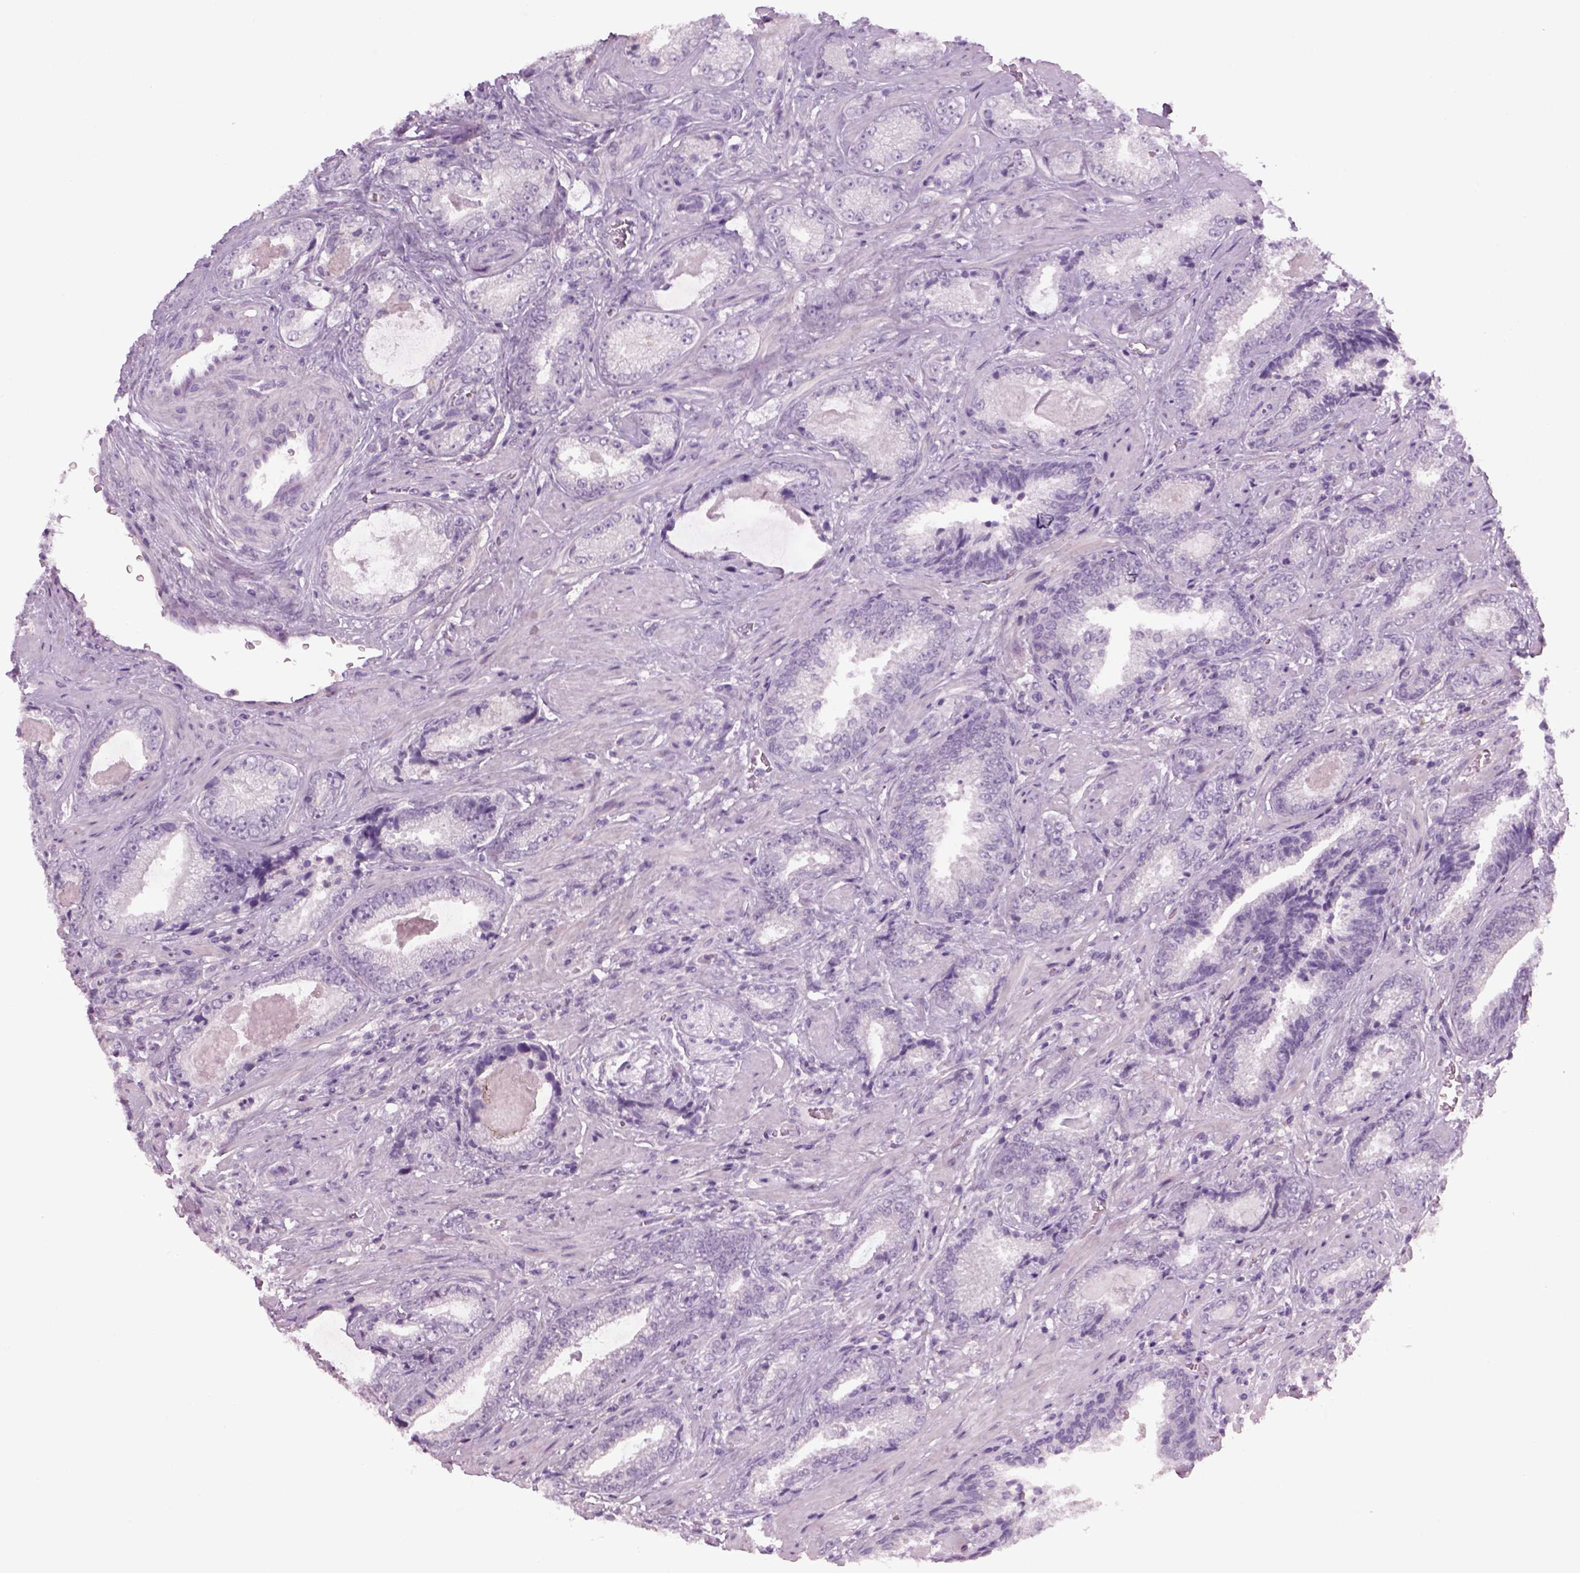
{"staining": {"intensity": "negative", "quantity": "none", "location": "none"}, "tissue": "prostate cancer", "cell_type": "Tumor cells", "image_type": "cancer", "snomed": [{"axis": "morphology", "description": "Adenocarcinoma, Low grade"}, {"axis": "topography", "description": "Prostate"}], "caption": "DAB immunohistochemical staining of low-grade adenocarcinoma (prostate) displays no significant expression in tumor cells.", "gene": "MDH1B", "patient": {"sex": "male", "age": 61}}